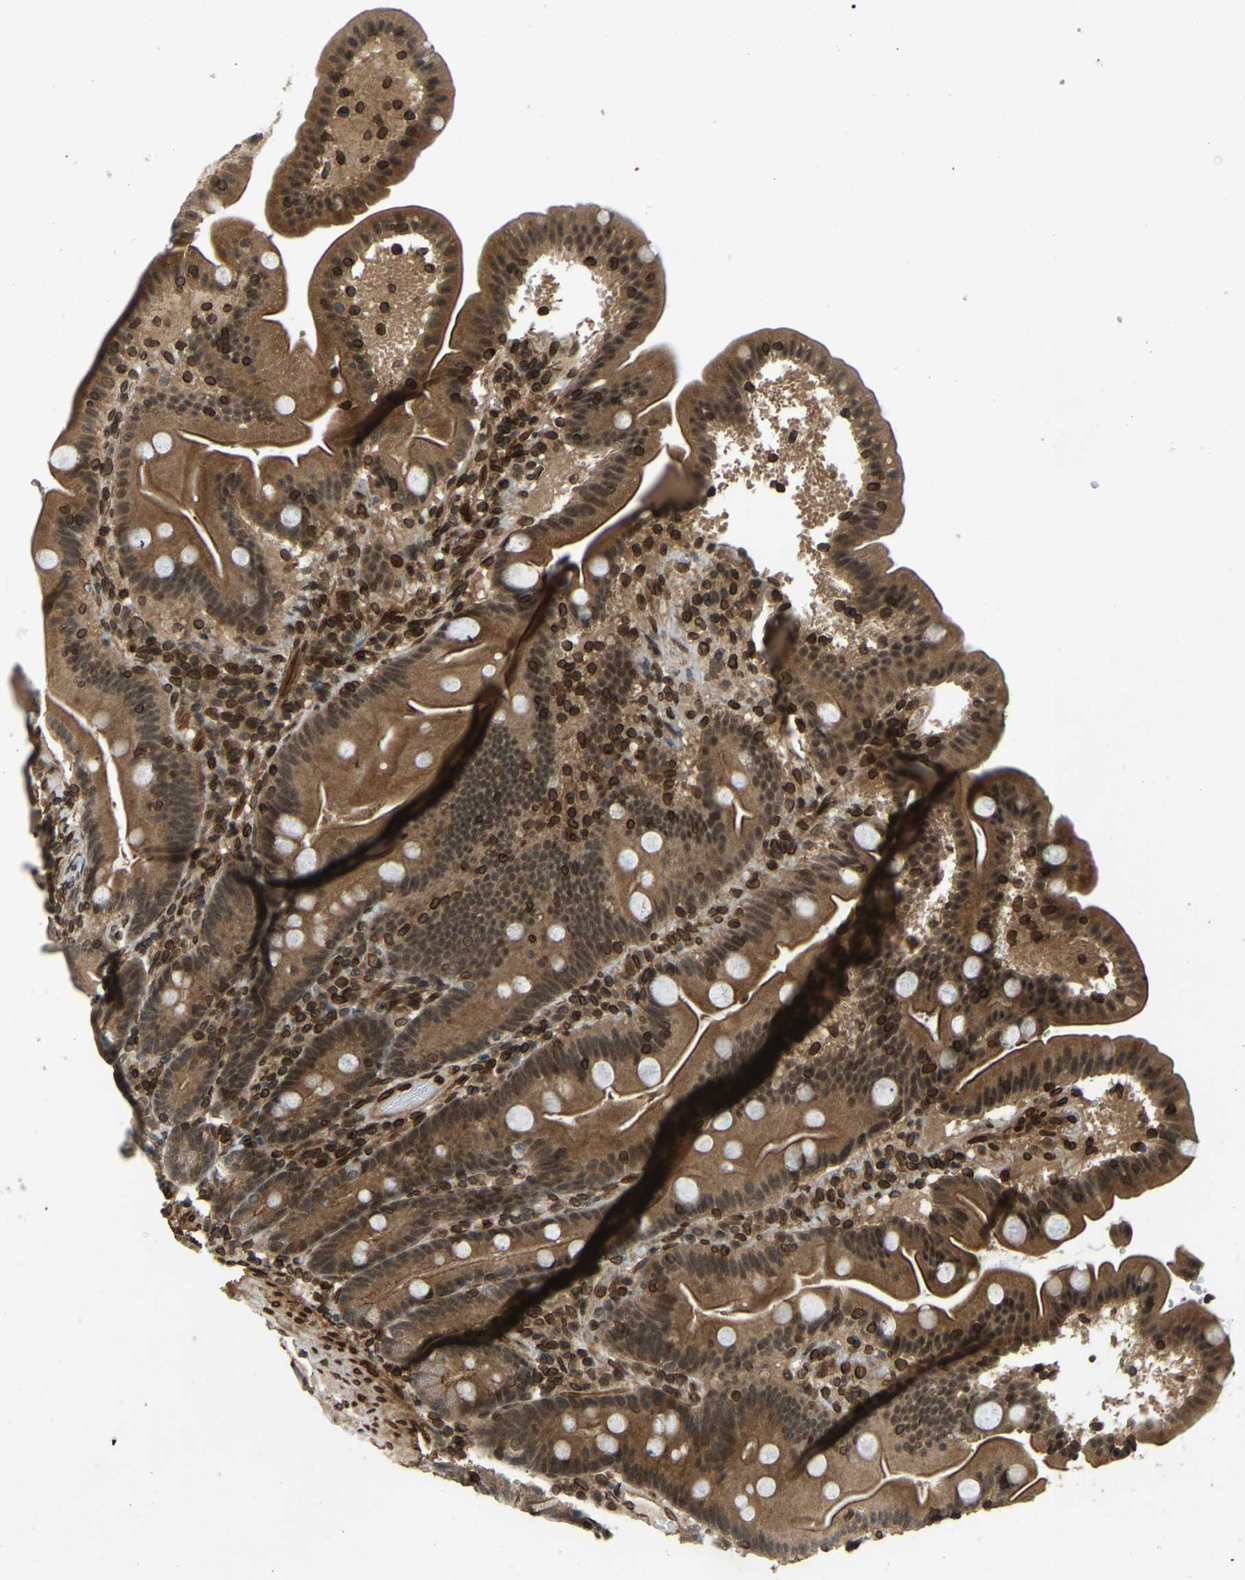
{"staining": {"intensity": "moderate", "quantity": ">75%", "location": "cytoplasmic/membranous,nuclear"}, "tissue": "duodenum", "cell_type": "Glandular cells", "image_type": "normal", "snomed": [{"axis": "morphology", "description": "Normal tissue, NOS"}, {"axis": "topography", "description": "Duodenum"}], "caption": "Duodenum stained with immunohistochemistry (IHC) reveals moderate cytoplasmic/membranous,nuclear staining in about >75% of glandular cells. Using DAB (3,3'-diaminobenzidine) (brown) and hematoxylin (blue) stains, captured at high magnification using brightfield microscopy.", "gene": "SYNE1", "patient": {"sex": "male", "age": 54}}